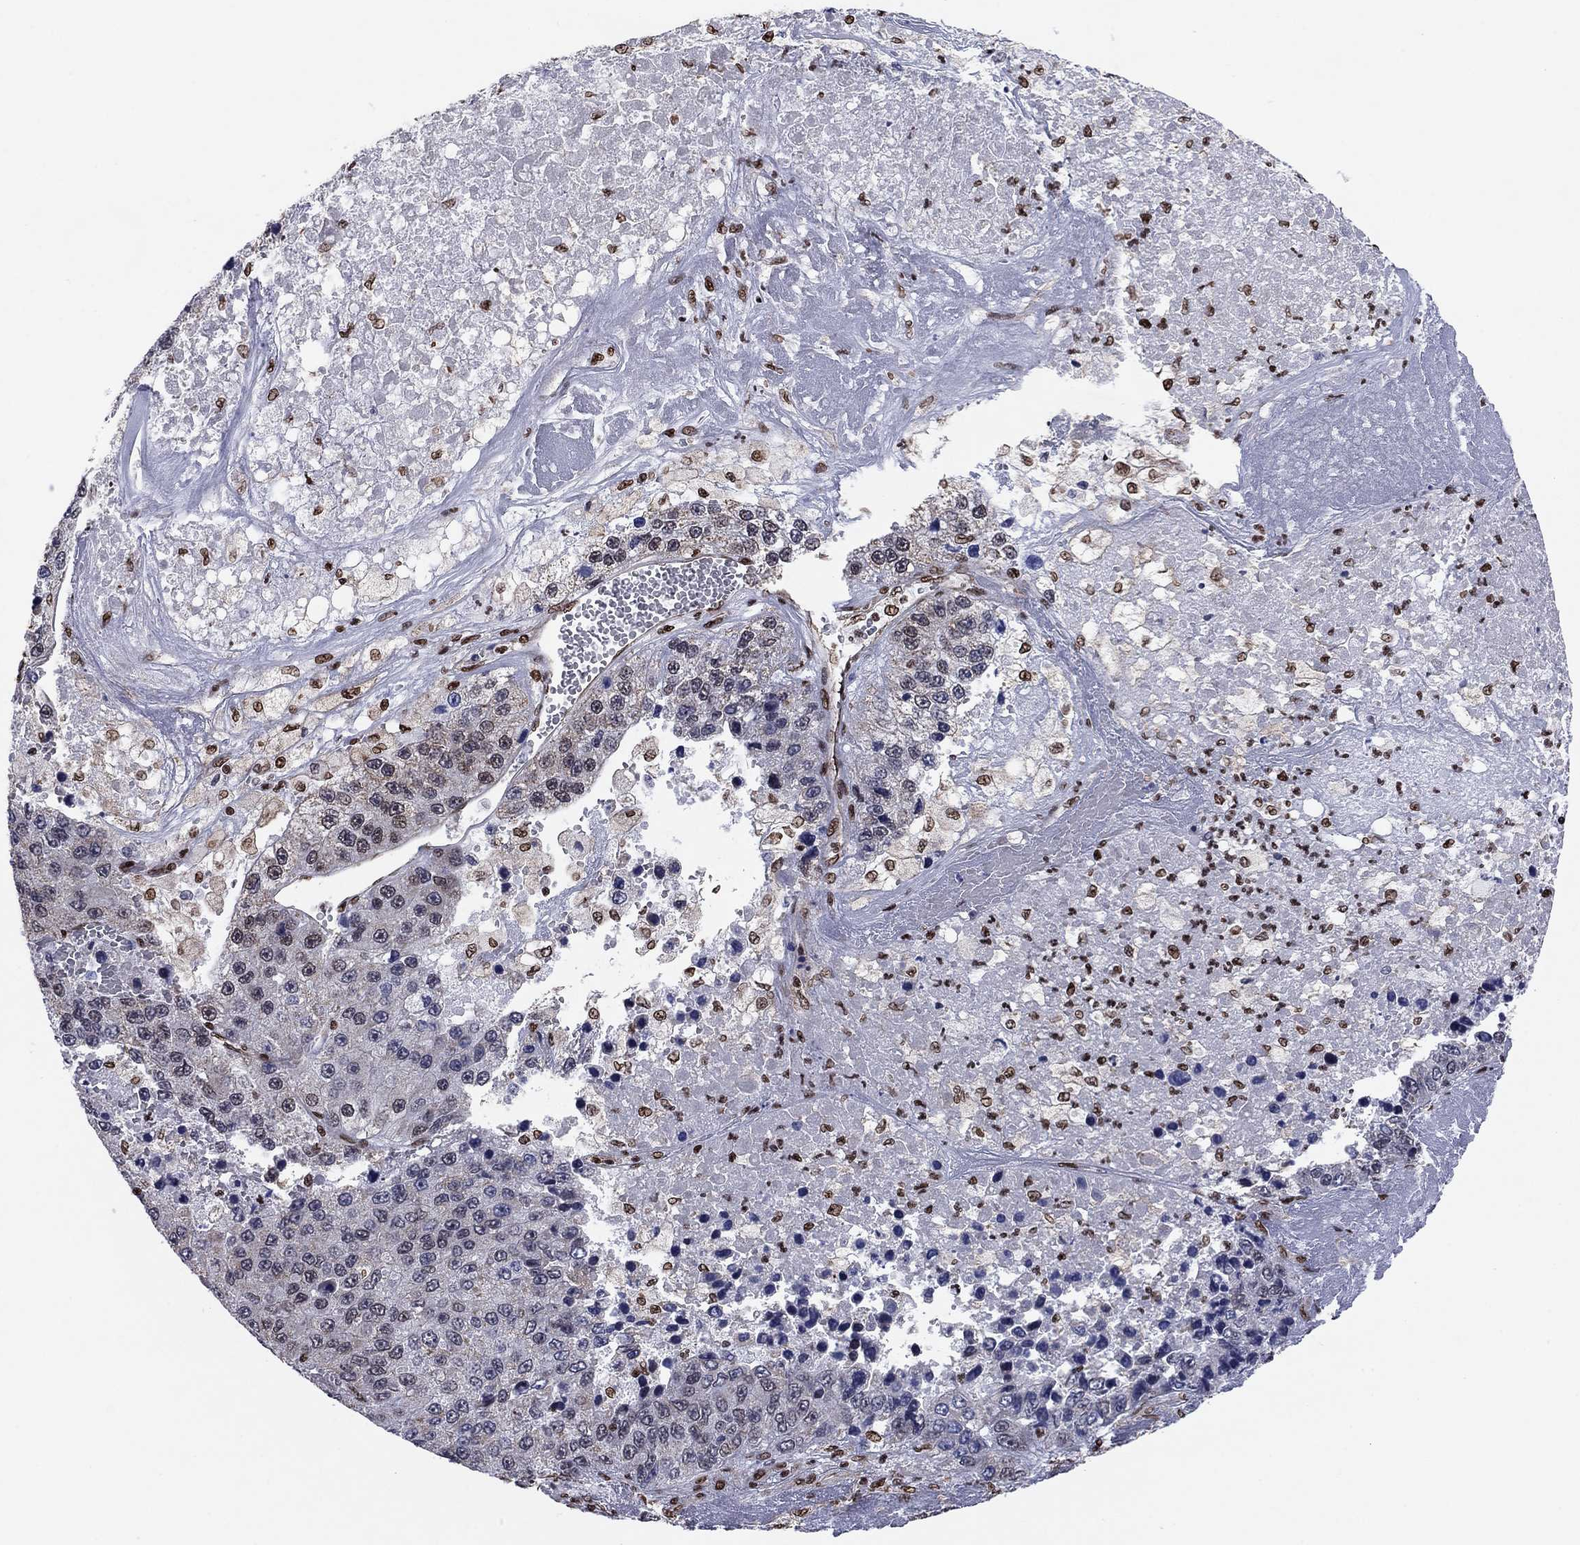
{"staining": {"intensity": "moderate", "quantity": "<25%", "location": "nuclear"}, "tissue": "liver cancer", "cell_type": "Tumor cells", "image_type": "cancer", "snomed": [{"axis": "morphology", "description": "Carcinoma, Hepatocellular, NOS"}, {"axis": "topography", "description": "Liver"}], "caption": "IHC staining of liver hepatocellular carcinoma, which demonstrates low levels of moderate nuclear staining in about <25% of tumor cells indicating moderate nuclear protein staining. The staining was performed using DAB (brown) for protein detection and nuclei were counterstained in hematoxylin (blue).", "gene": "N4BP2", "patient": {"sex": "female", "age": 73}}